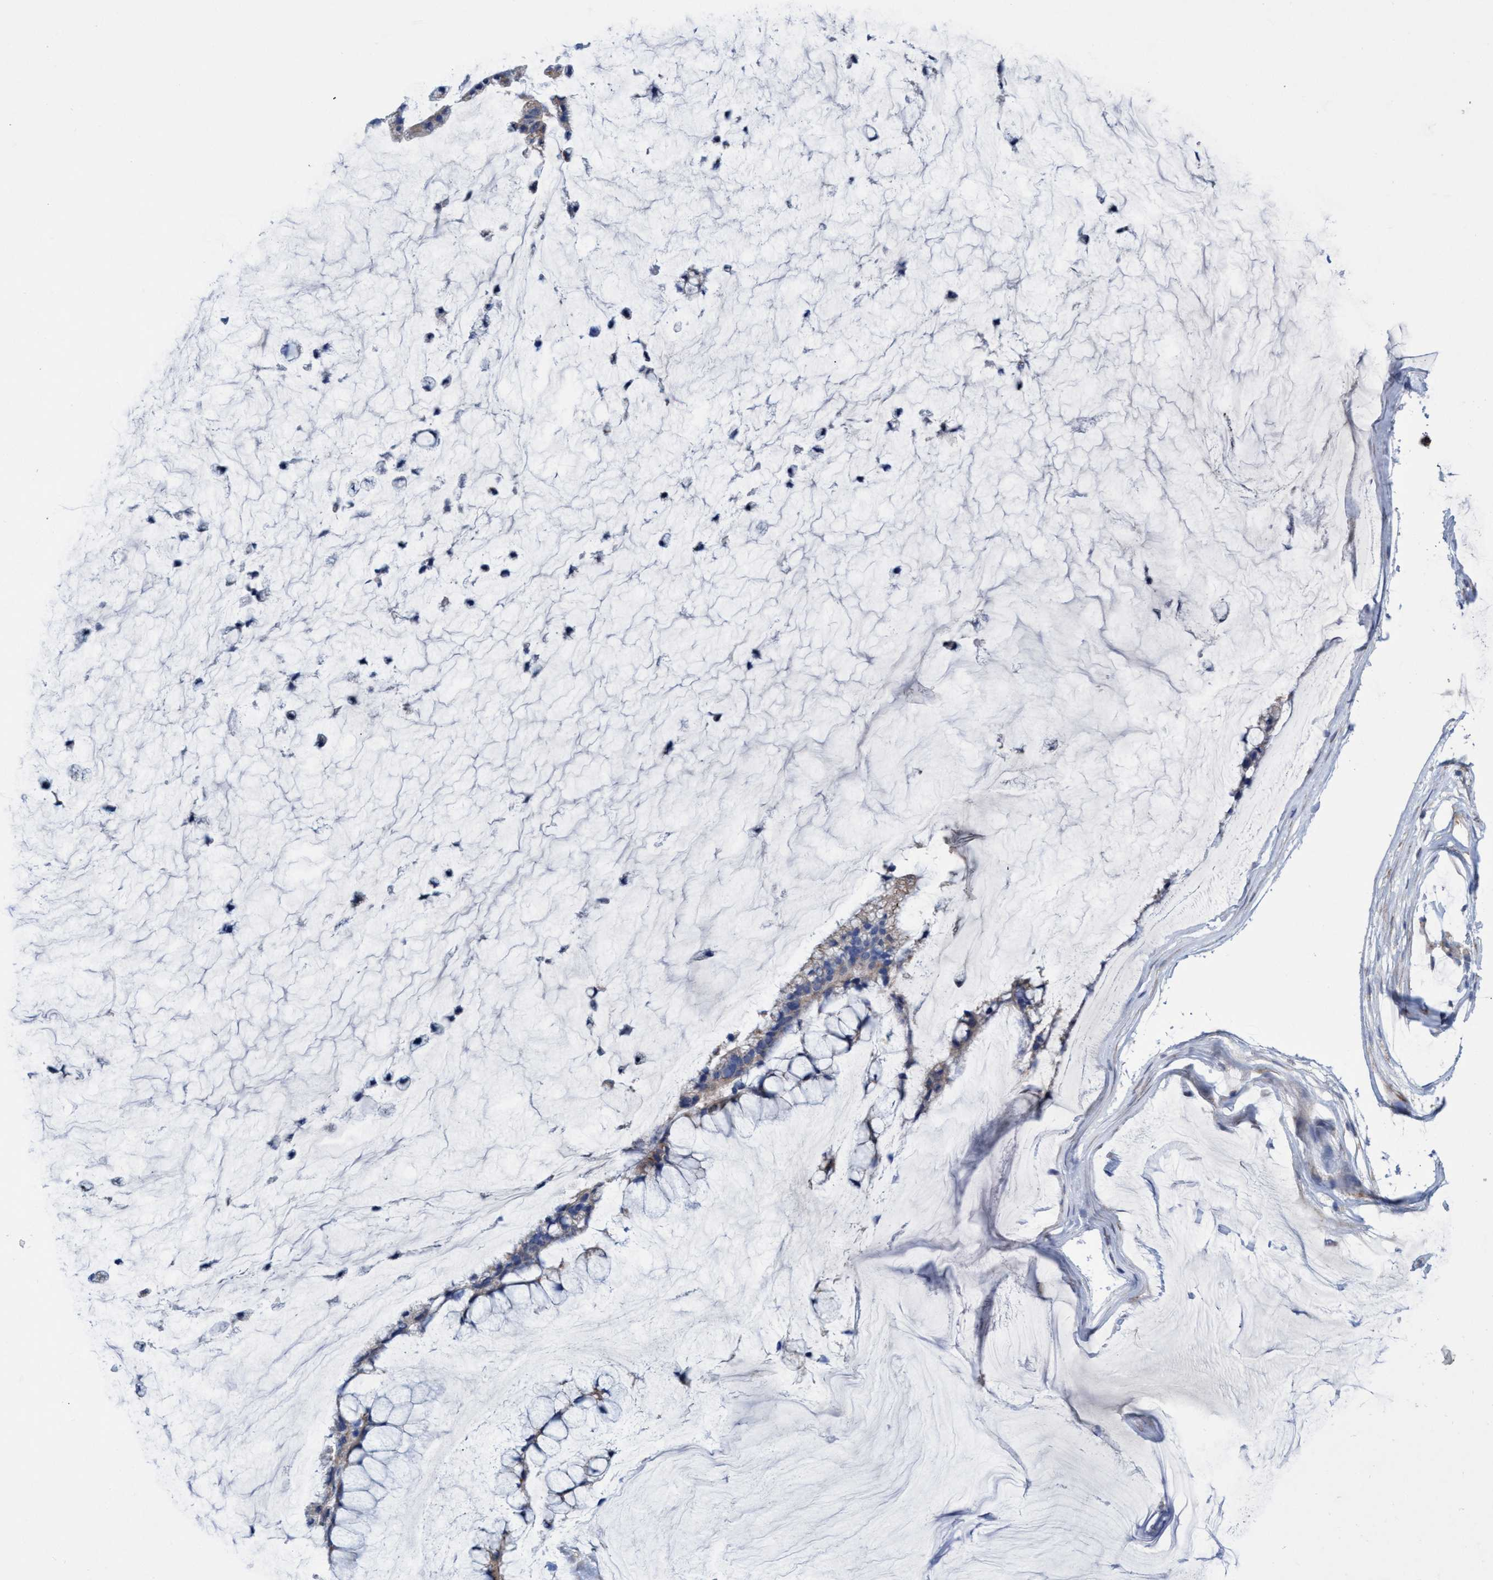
{"staining": {"intensity": "weak", "quantity": "<25%", "location": "cytoplasmic/membranous"}, "tissue": "ovarian cancer", "cell_type": "Tumor cells", "image_type": "cancer", "snomed": [{"axis": "morphology", "description": "Cystadenocarcinoma, mucinous, NOS"}, {"axis": "topography", "description": "Ovary"}], "caption": "The micrograph displays no significant positivity in tumor cells of ovarian cancer (mucinous cystadenocarcinoma).", "gene": "ZNF750", "patient": {"sex": "female", "age": 39}}